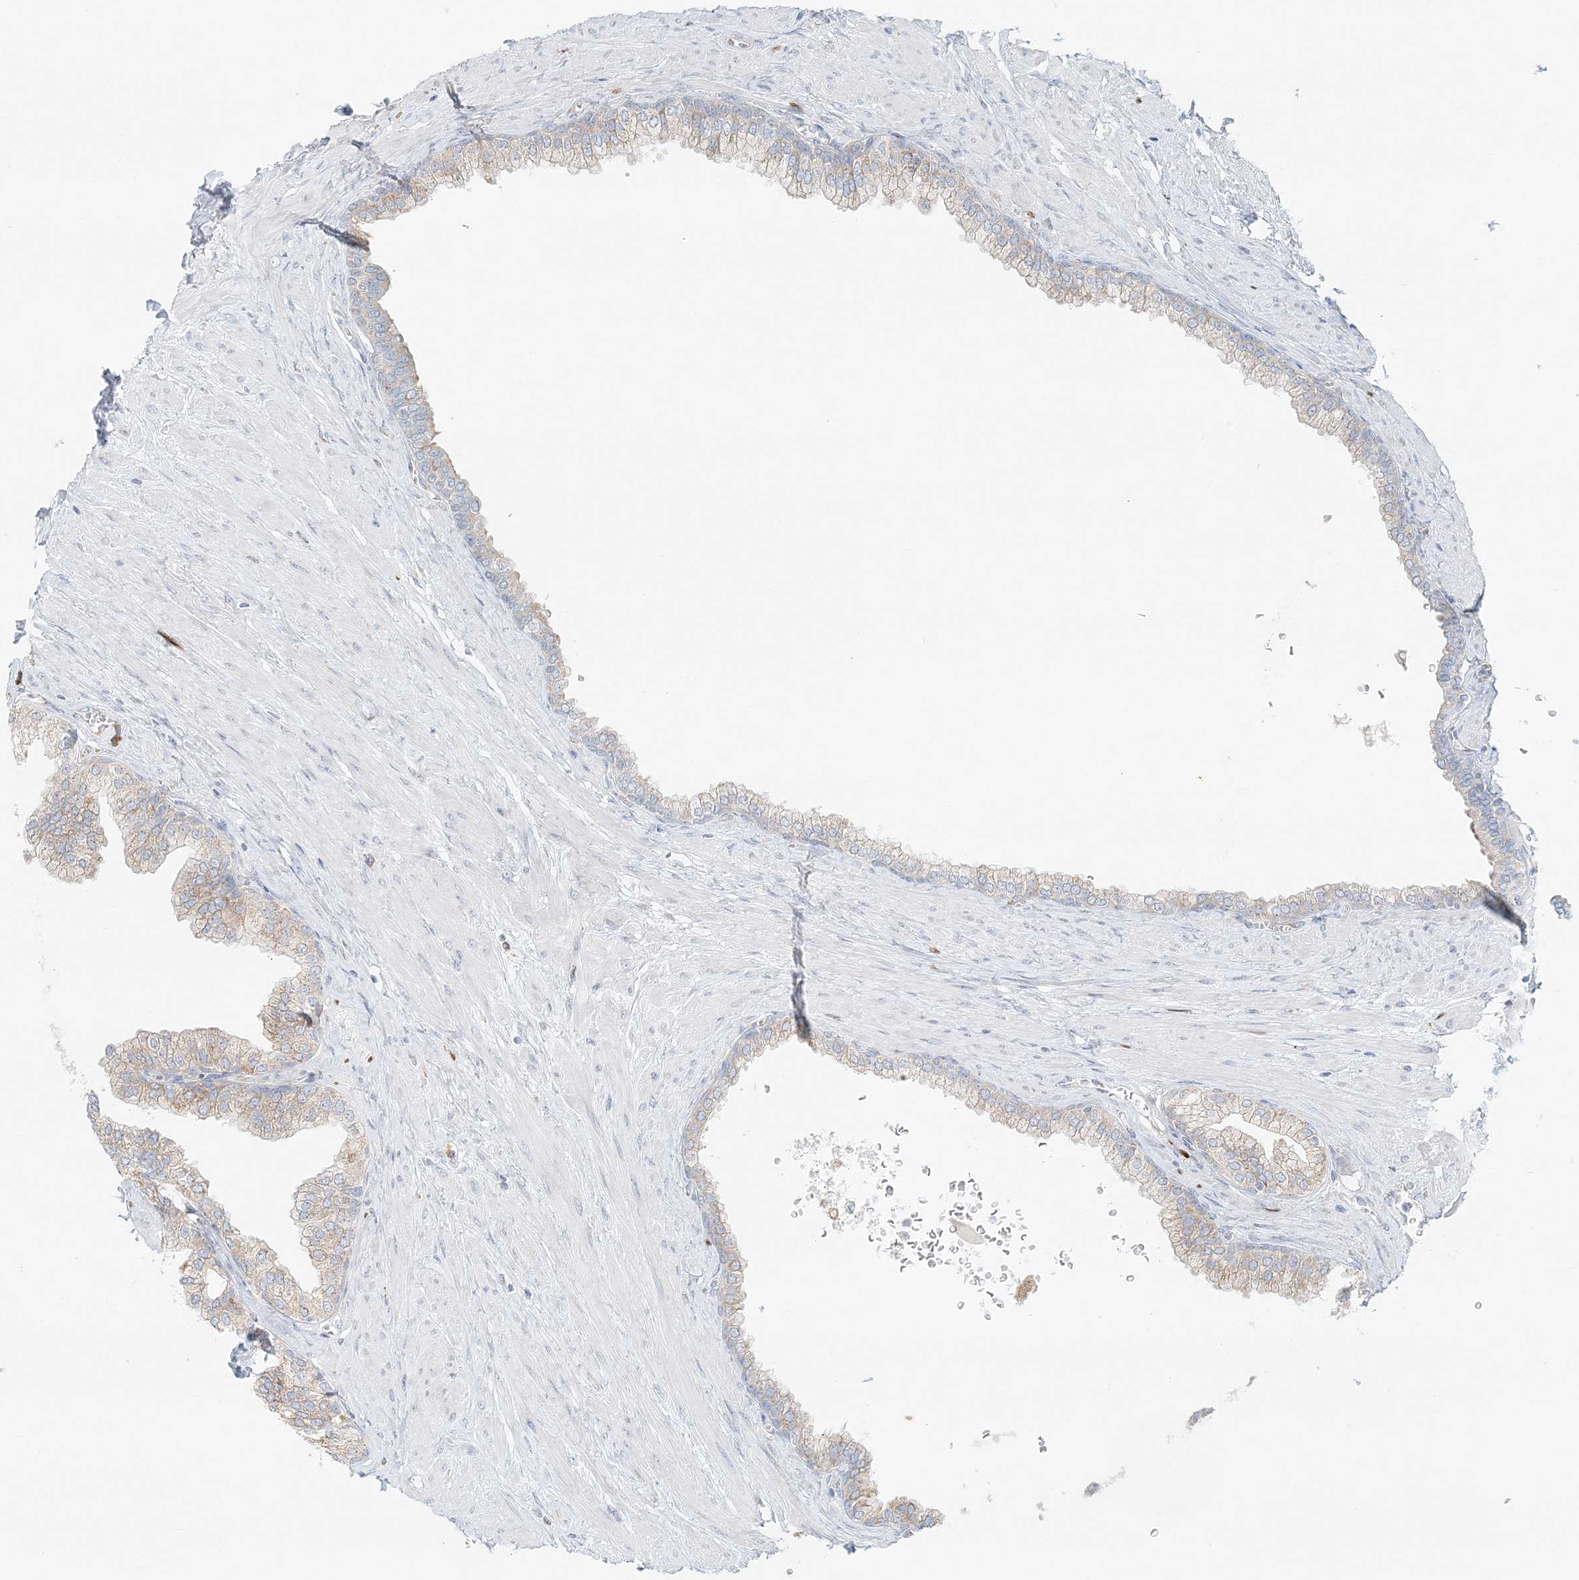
{"staining": {"intensity": "weak", "quantity": "<25%", "location": "cytoplasmic/membranous"}, "tissue": "prostate", "cell_type": "Glandular cells", "image_type": "normal", "snomed": [{"axis": "morphology", "description": "Normal tissue, NOS"}, {"axis": "morphology", "description": "Urothelial carcinoma, Low grade"}, {"axis": "topography", "description": "Urinary bladder"}, {"axis": "topography", "description": "Prostate"}], "caption": "This is an immunohistochemistry histopathology image of normal human prostate. There is no staining in glandular cells.", "gene": "STK11IP", "patient": {"sex": "male", "age": 60}}